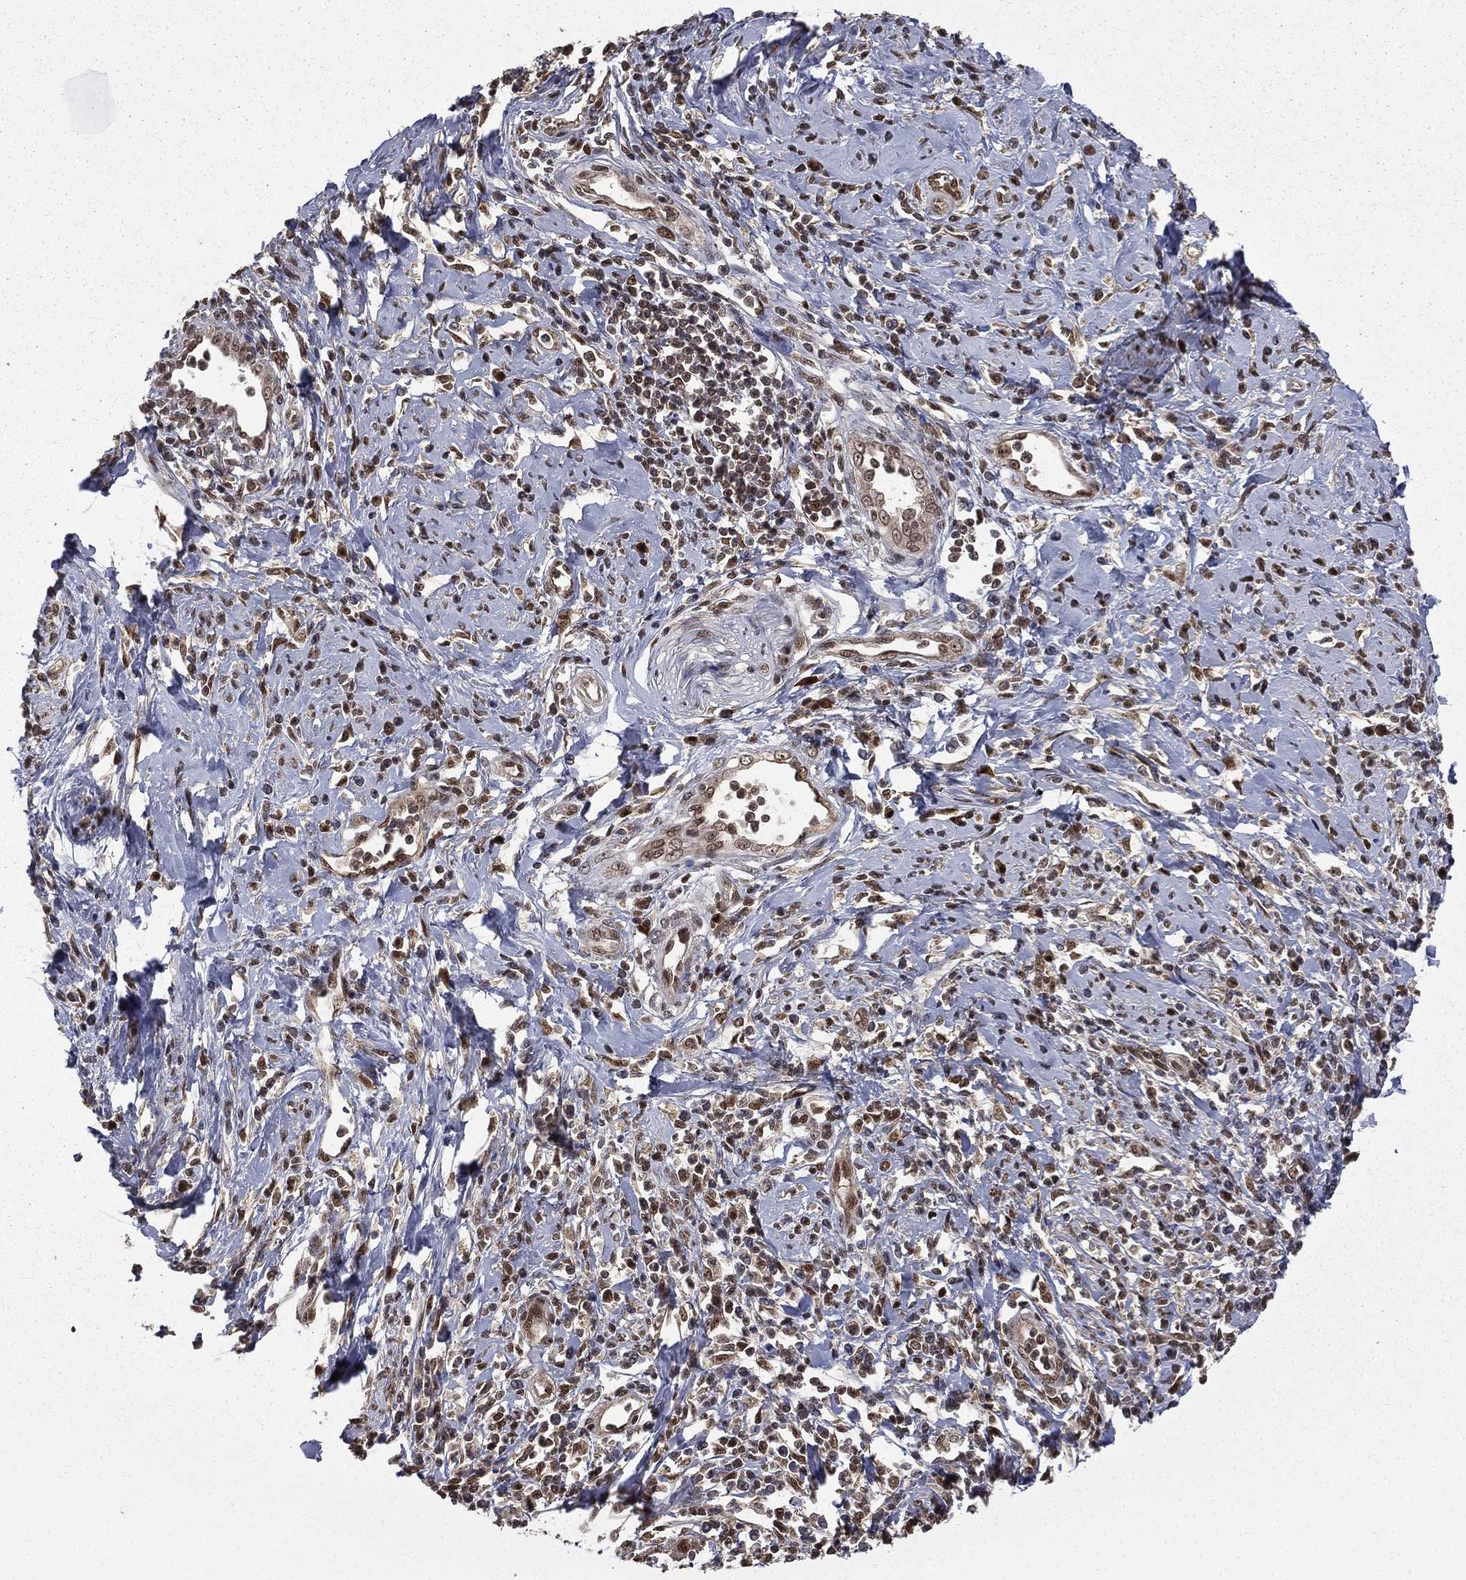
{"staining": {"intensity": "moderate", "quantity": ">75%", "location": "nuclear"}, "tissue": "cervical cancer", "cell_type": "Tumor cells", "image_type": "cancer", "snomed": [{"axis": "morphology", "description": "Squamous cell carcinoma, NOS"}, {"axis": "topography", "description": "Cervix"}], "caption": "Immunohistochemistry (IHC) of human cervical cancer (squamous cell carcinoma) displays medium levels of moderate nuclear expression in about >75% of tumor cells.", "gene": "JMJD6", "patient": {"sex": "female", "age": 26}}